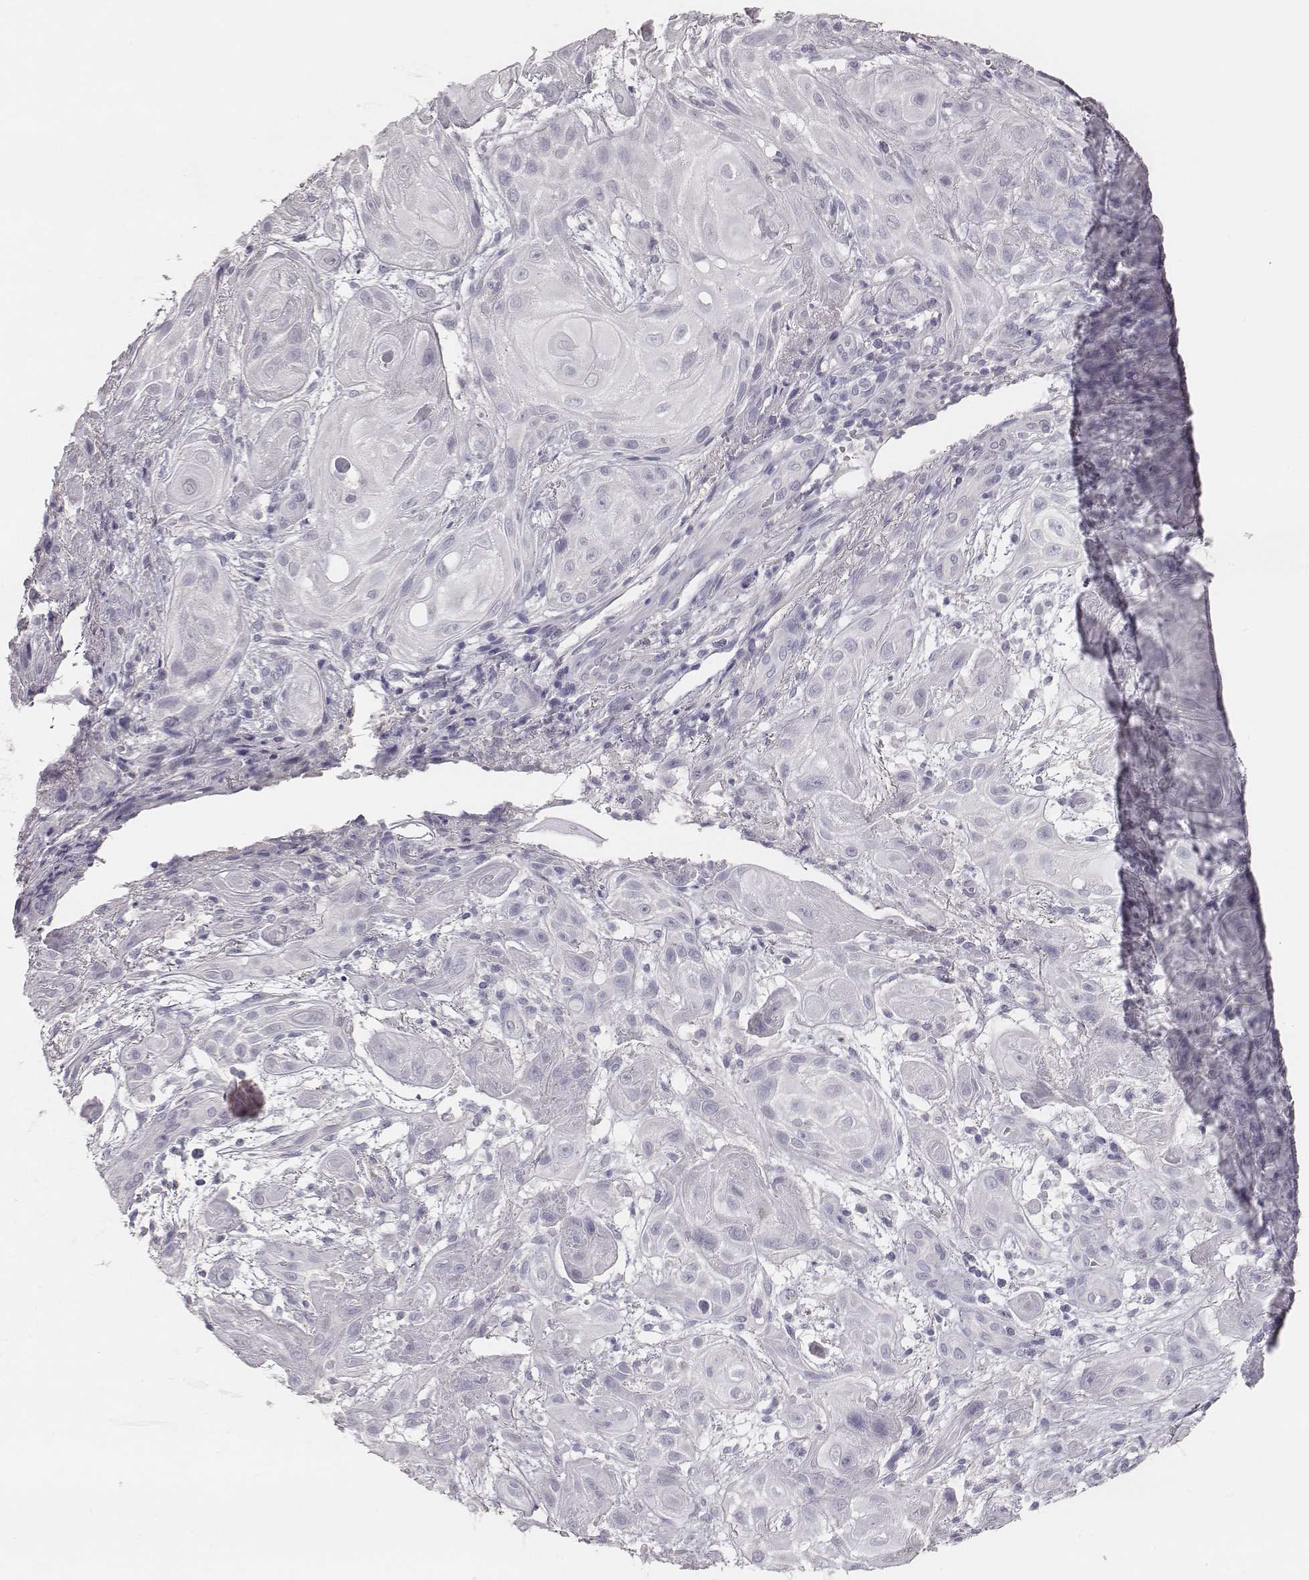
{"staining": {"intensity": "negative", "quantity": "none", "location": "none"}, "tissue": "skin cancer", "cell_type": "Tumor cells", "image_type": "cancer", "snomed": [{"axis": "morphology", "description": "Squamous cell carcinoma, NOS"}, {"axis": "topography", "description": "Skin"}], "caption": "An immunohistochemistry image of skin squamous cell carcinoma is shown. There is no staining in tumor cells of skin squamous cell carcinoma.", "gene": "MYH6", "patient": {"sex": "male", "age": 62}}